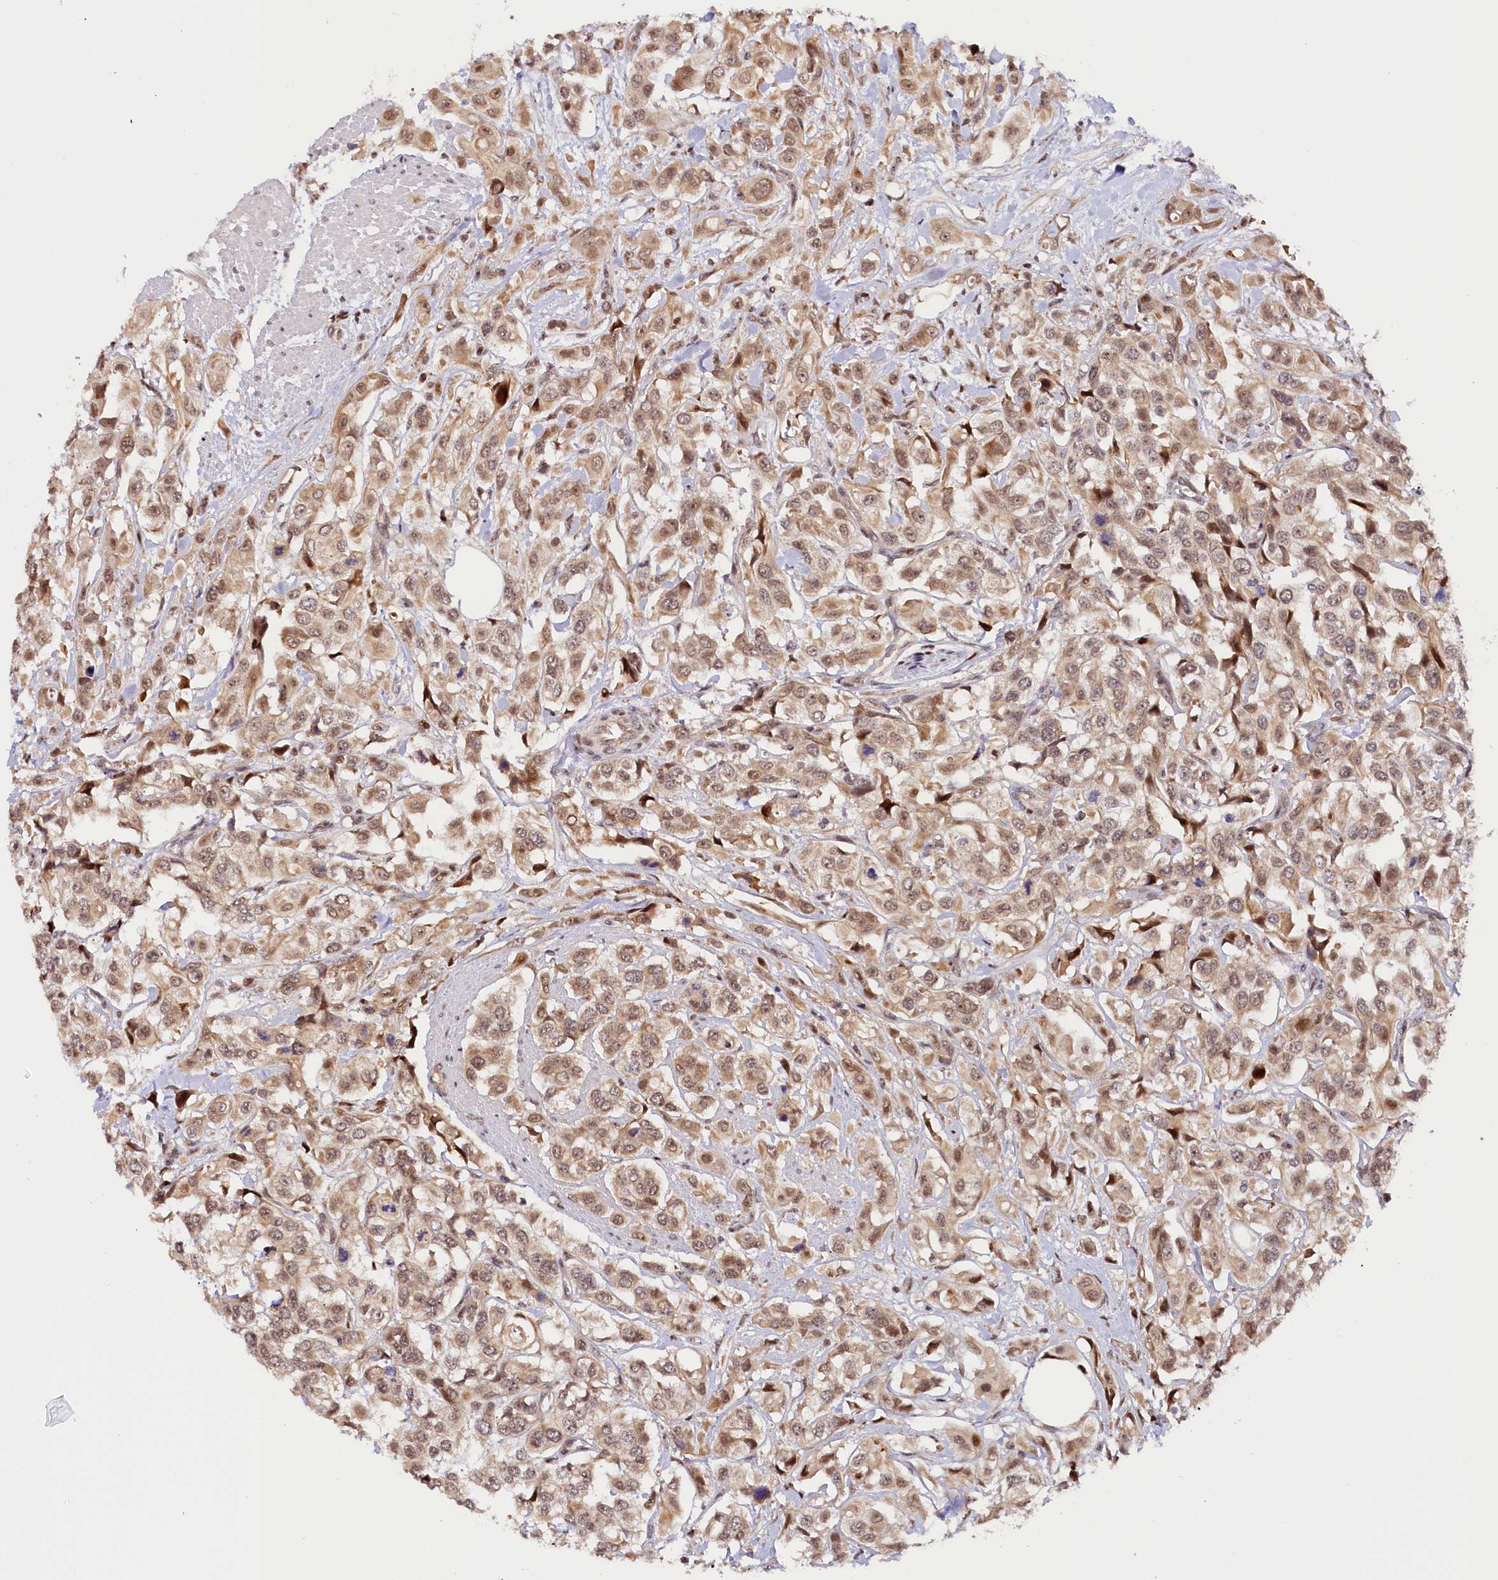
{"staining": {"intensity": "weak", "quantity": ">75%", "location": "cytoplasmic/membranous,nuclear"}, "tissue": "urothelial cancer", "cell_type": "Tumor cells", "image_type": "cancer", "snomed": [{"axis": "morphology", "description": "Urothelial carcinoma, High grade"}, {"axis": "topography", "description": "Urinary bladder"}], "caption": "Urothelial carcinoma (high-grade) stained with immunohistochemistry (IHC) shows weak cytoplasmic/membranous and nuclear positivity in approximately >75% of tumor cells. Using DAB (brown) and hematoxylin (blue) stains, captured at high magnification using brightfield microscopy.", "gene": "ANKRD24", "patient": {"sex": "male", "age": 67}}